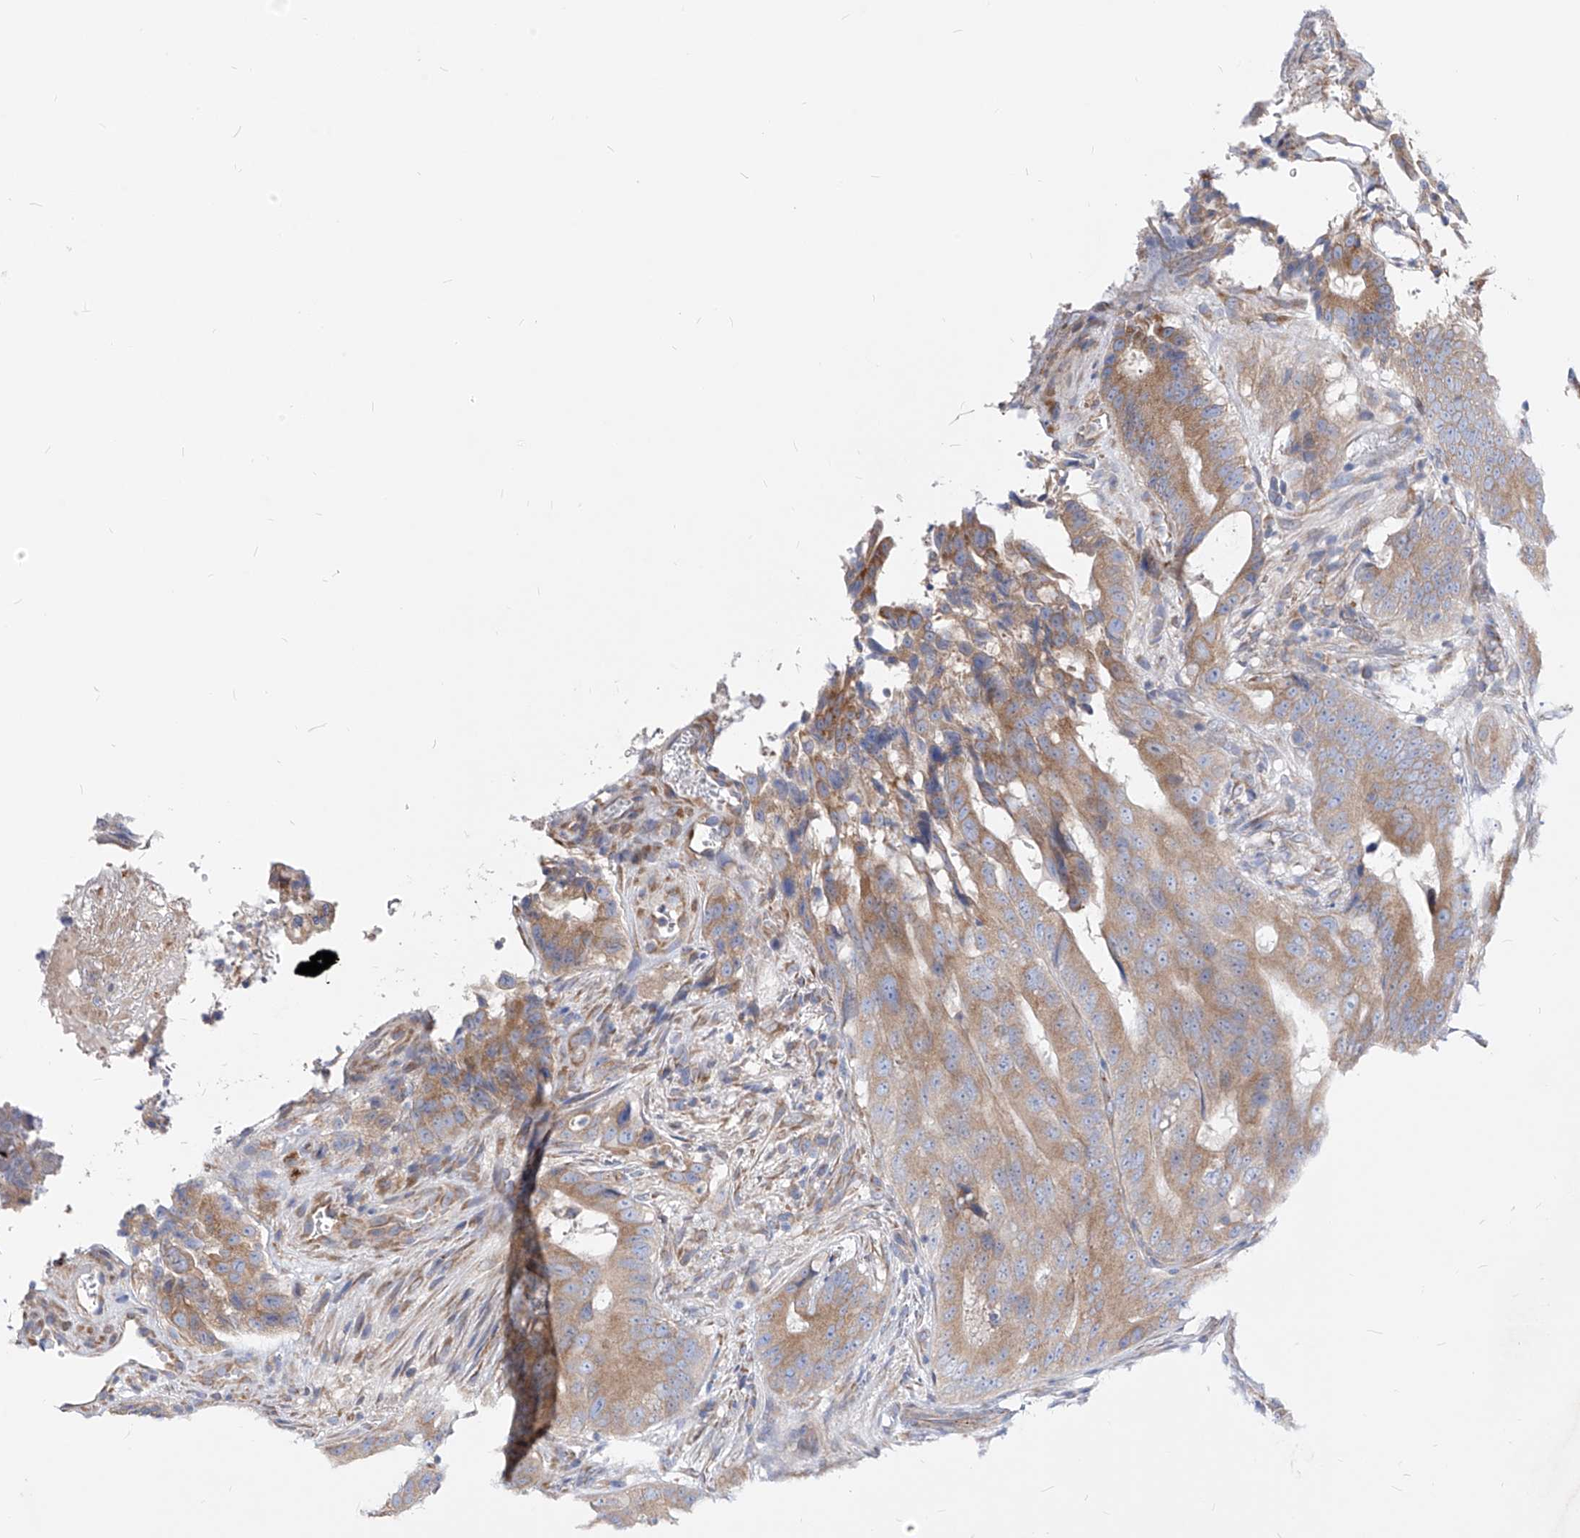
{"staining": {"intensity": "moderate", "quantity": ">75%", "location": "cytoplasmic/membranous"}, "tissue": "colorectal cancer", "cell_type": "Tumor cells", "image_type": "cancer", "snomed": [{"axis": "morphology", "description": "Adenocarcinoma, NOS"}, {"axis": "topography", "description": "Colon"}], "caption": "The micrograph reveals staining of adenocarcinoma (colorectal), revealing moderate cytoplasmic/membranous protein staining (brown color) within tumor cells.", "gene": "UFL1", "patient": {"sex": "male", "age": 83}}